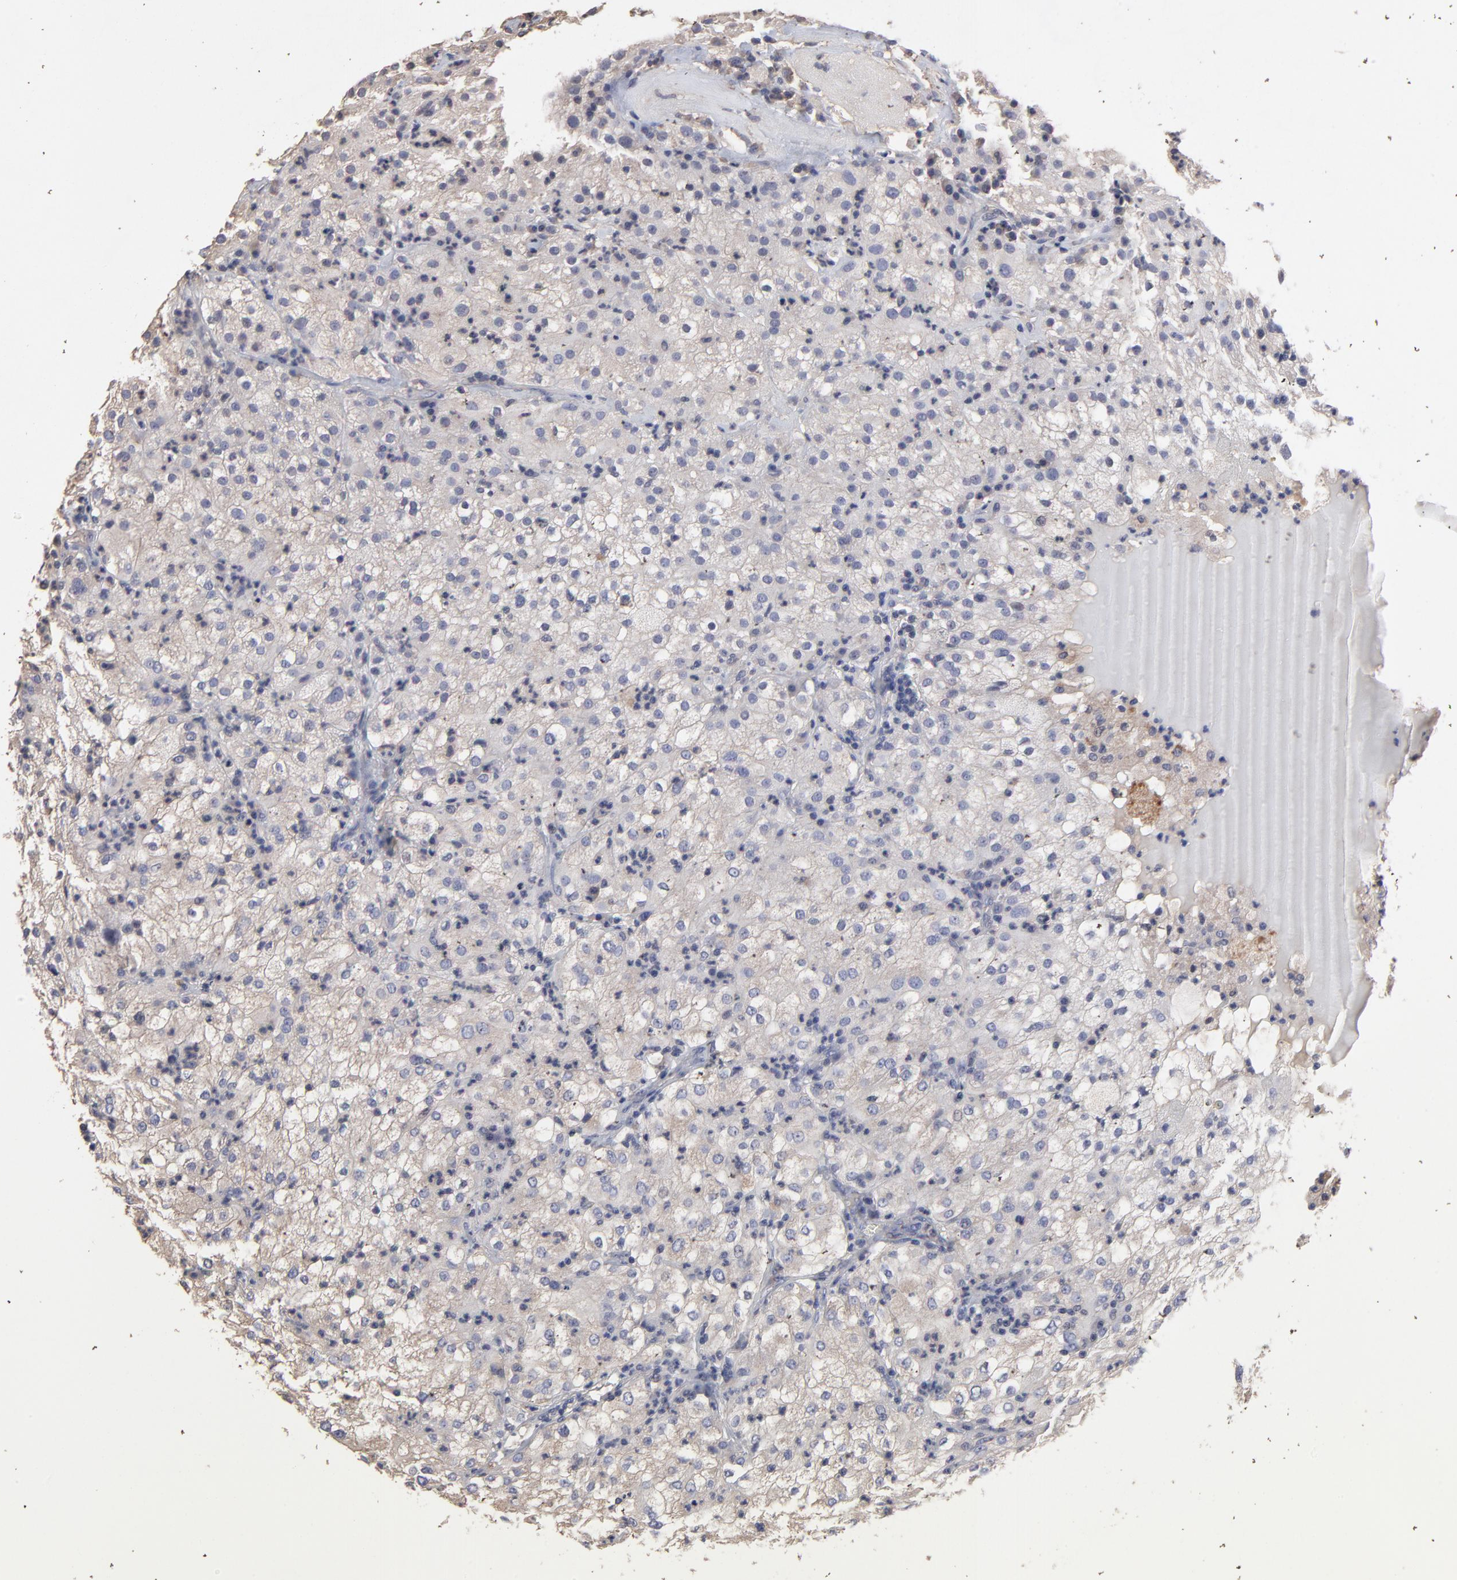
{"staining": {"intensity": "weak", "quantity": "<25%", "location": "cytoplasmic/membranous,nuclear"}, "tissue": "renal cancer", "cell_type": "Tumor cells", "image_type": "cancer", "snomed": [{"axis": "morphology", "description": "Adenocarcinoma, NOS"}, {"axis": "topography", "description": "Kidney"}], "caption": "High magnification brightfield microscopy of adenocarcinoma (renal) stained with DAB (brown) and counterstained with hematoxylin (blue): tumor cells show no significant staining.", "gene": "TANGO2", "patient": {"sex": "male", "age": 59}}